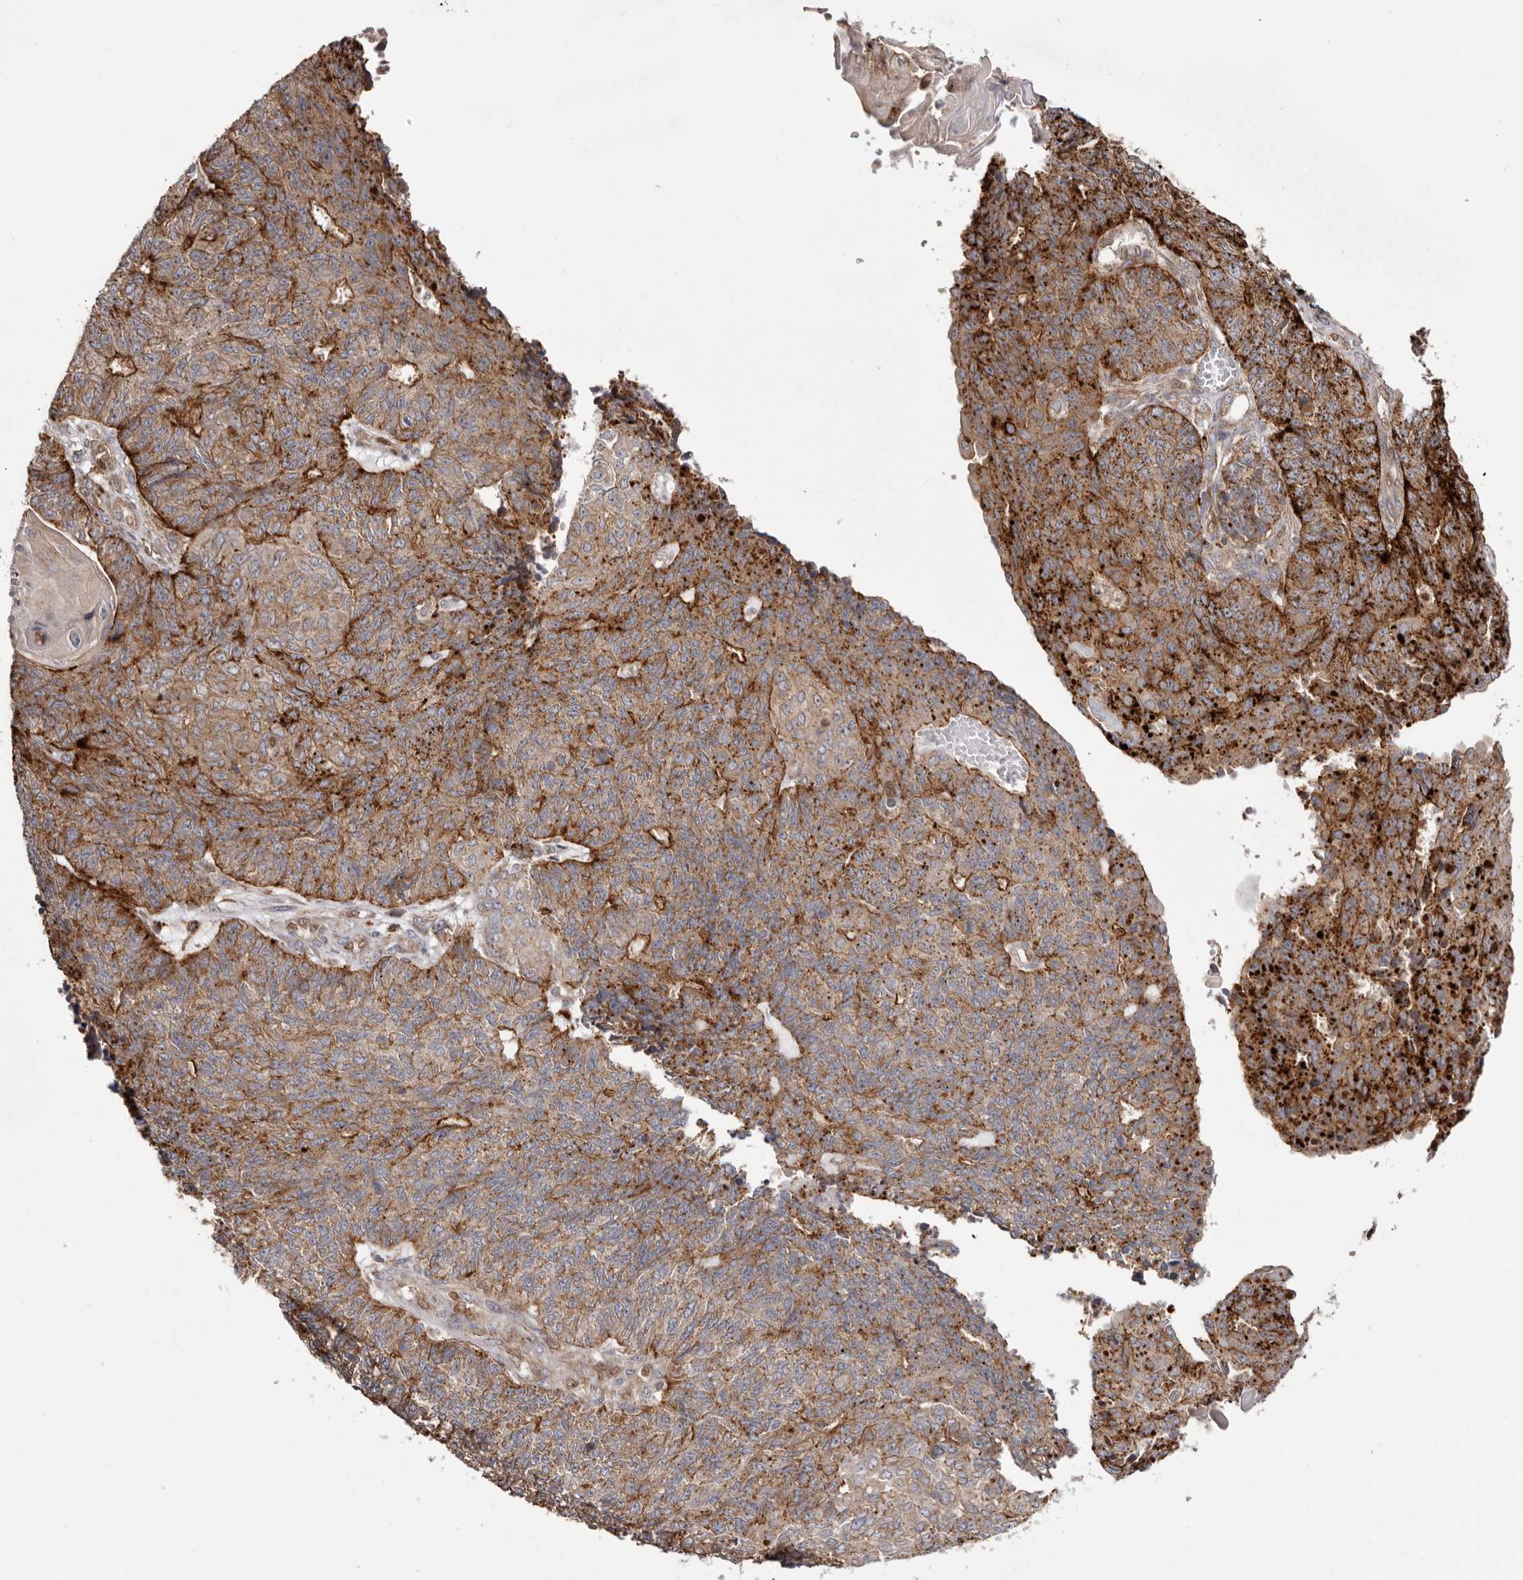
{"staining": {"intensity": "moderate", "quantity": ">75%", "location": "cytoplasmic/membranous"}, "tissue": "endometrial cancer", "cell_type": "Tumor cells", "image_type": "cancer", "snomed": [{"axis": "morphology", "description": "Adenocarcinoma, NOS"}, {"axis": "topography", "description": "Endometrium"}], "caption": "Human endometrial cancer (adenocarcinoma) stained for a protein (brown) displays moderate cytoplasmic/membranous positive positivity in about >75% of tumor cells.", "gene": "NUP43", "patient": {"sex": "female", "age": 32}}